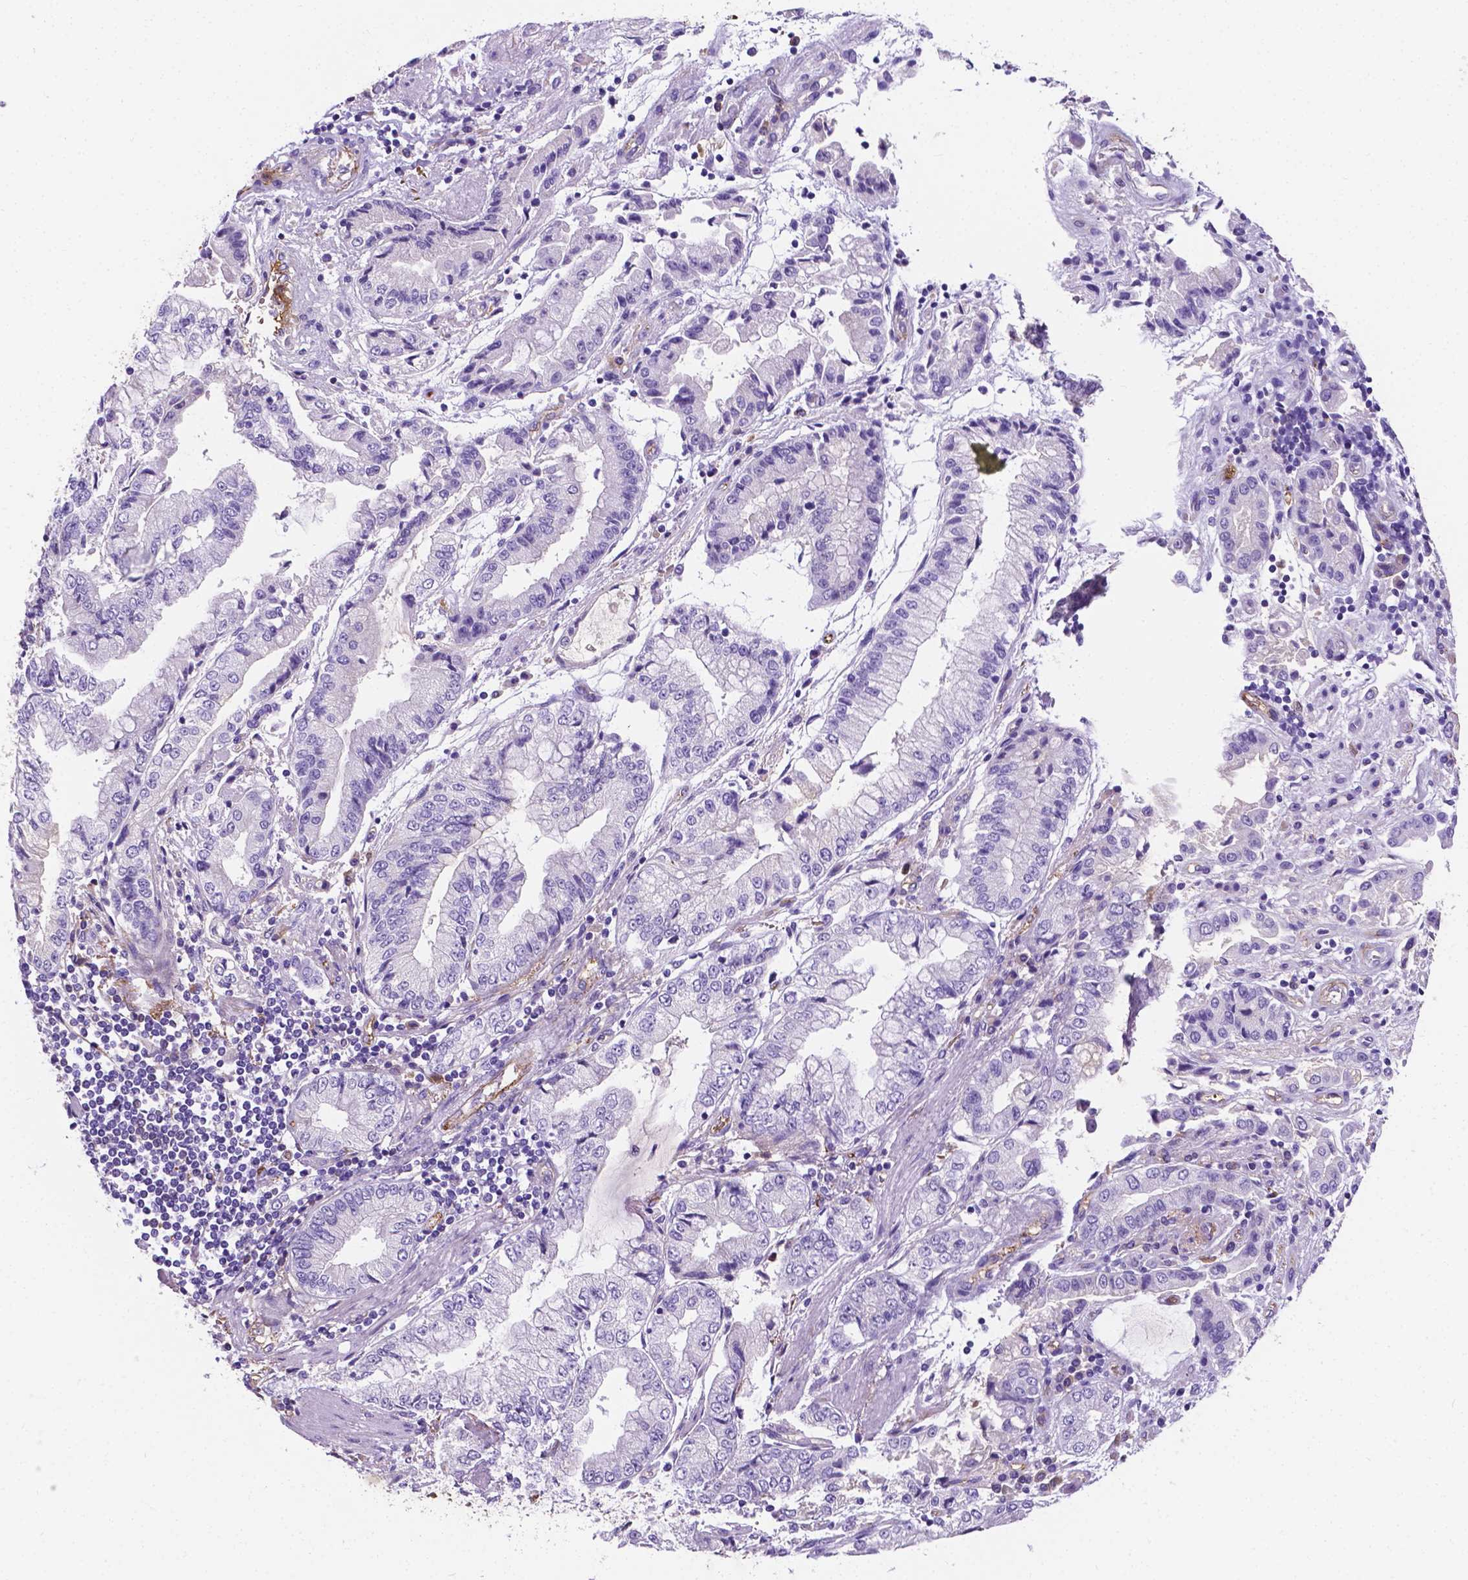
{"staining": {"intensity": "negative", "quantity": "none", "location": "none"}, "tissue": "stomach cancer", "cell_type": "Tumor cells", "image_type": "cancer", "snomed": [{"axis": "morphology", "description": "Adenocarcinoma, NOS"}, {"axis": "topography", "description": "Stomach, upper"}], "caption": "This is a micrograph of immunohistochemistry staining of stomach cancer, which shows no expression in tumor cells. Nuclei are stained in blue.", "gene": "APOE", "patient": {"sex": "female", "age": 74}}